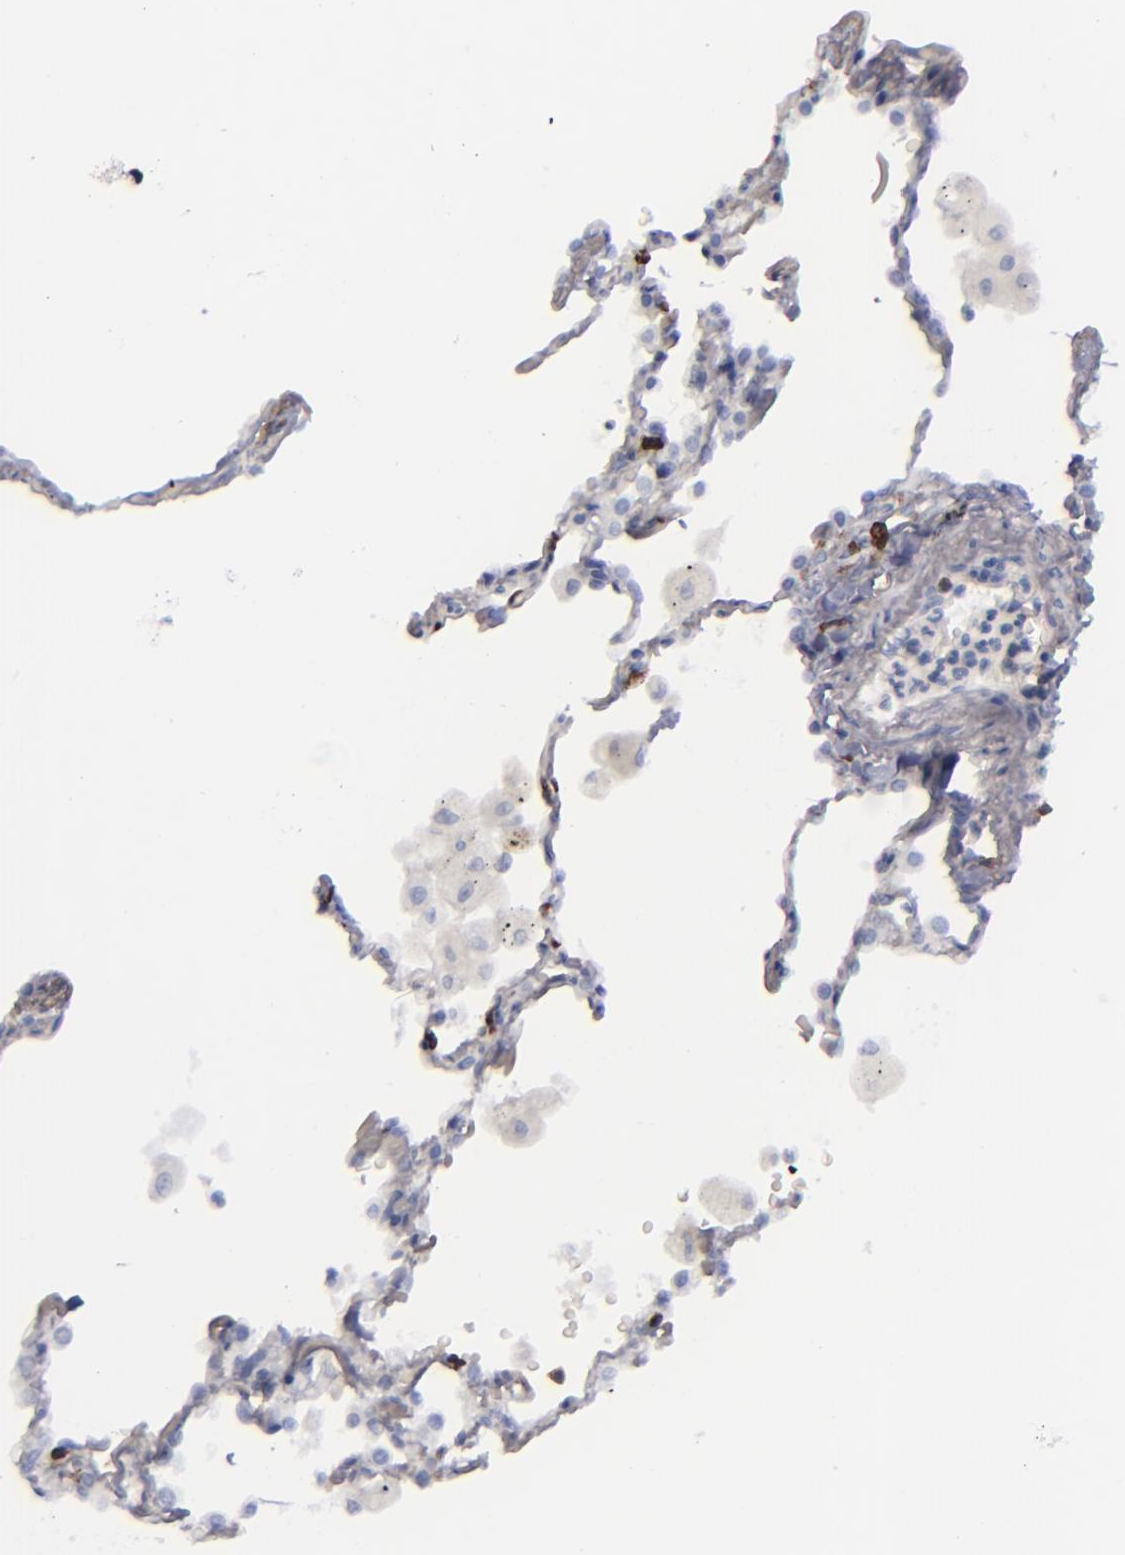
{"staining": {"intensity": "negative", "quantity": "none", "location": "none"}, "tissue": "lung cancer", "cell_type": "Tumor cells", "image_type": "cancer", "snomed": [{"axis": "morphology", "description": "Squamous cell carcinoma, NOS"}, {"axis": "topography", "description": "Lung"}], "caption": "This is a photomicrograph of IHC staining of lung cancer, which shows no expression in tumor cells. The staining was performed using DAB to visualize the protein expression in brown, while the nuclei were stained in blue with hematoxylin (Magnification: 20x).", "gene": "CD27", "patient": {"sex": "male", "age": 71}}